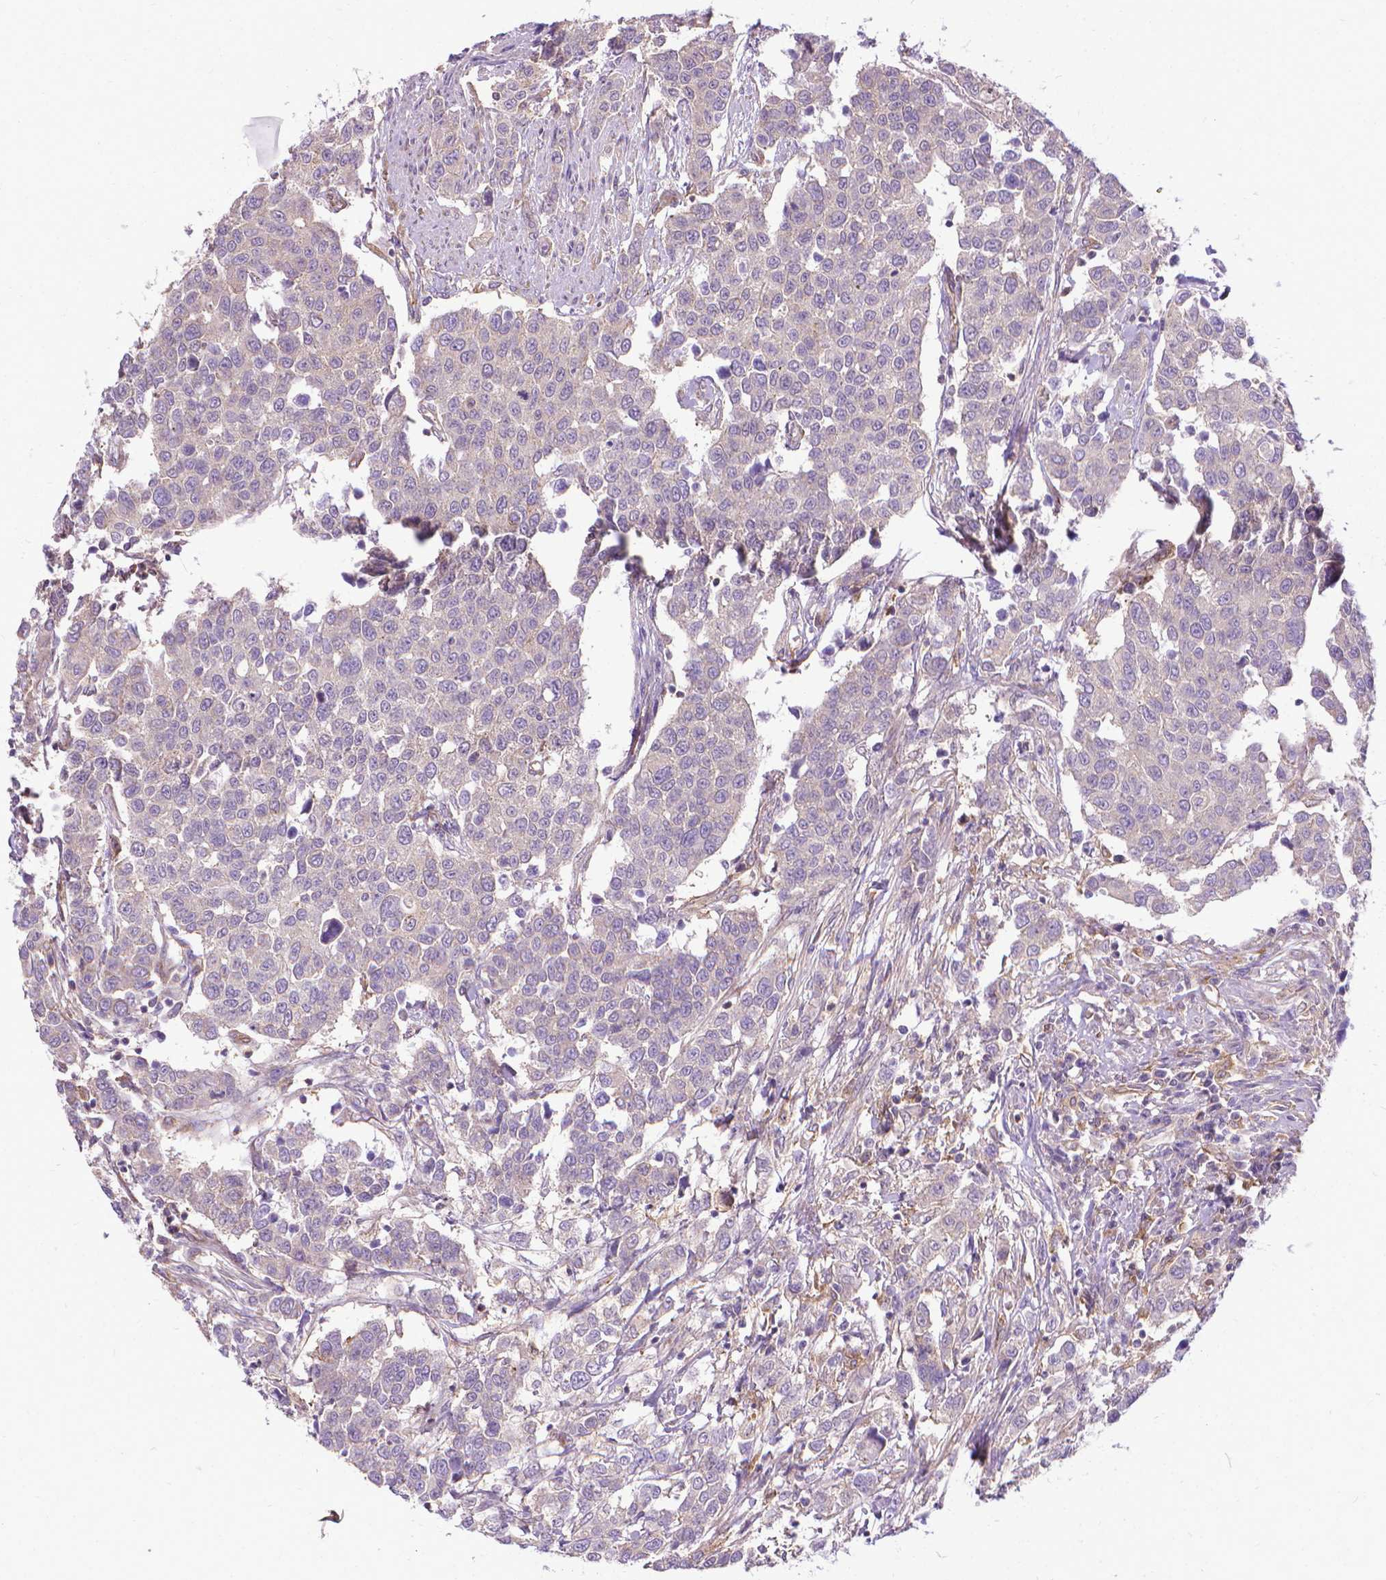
{"staining": {"intensity": "negative", "quantity": "none", "location": "none"}, "tissue": "urothelial cancer", "cell_type": "Tumor cells", "image_type": "cancer", "snomed": [{"axis": "morphology", "description": "Urothelial carcinoma, High grade"}, {"axis": "topography", "description": "Urinary bladder"}], "caption": "Immunohistochemistry micrograph of neoplastic tissue: urothelial carcinoma (high-grade) stained with DAB (3,3'-diaminobenzidine) displays no significant protein staining in tumor cells.", "gene": "CFAP299", "patient": {"sex": "female", "age": 58}}